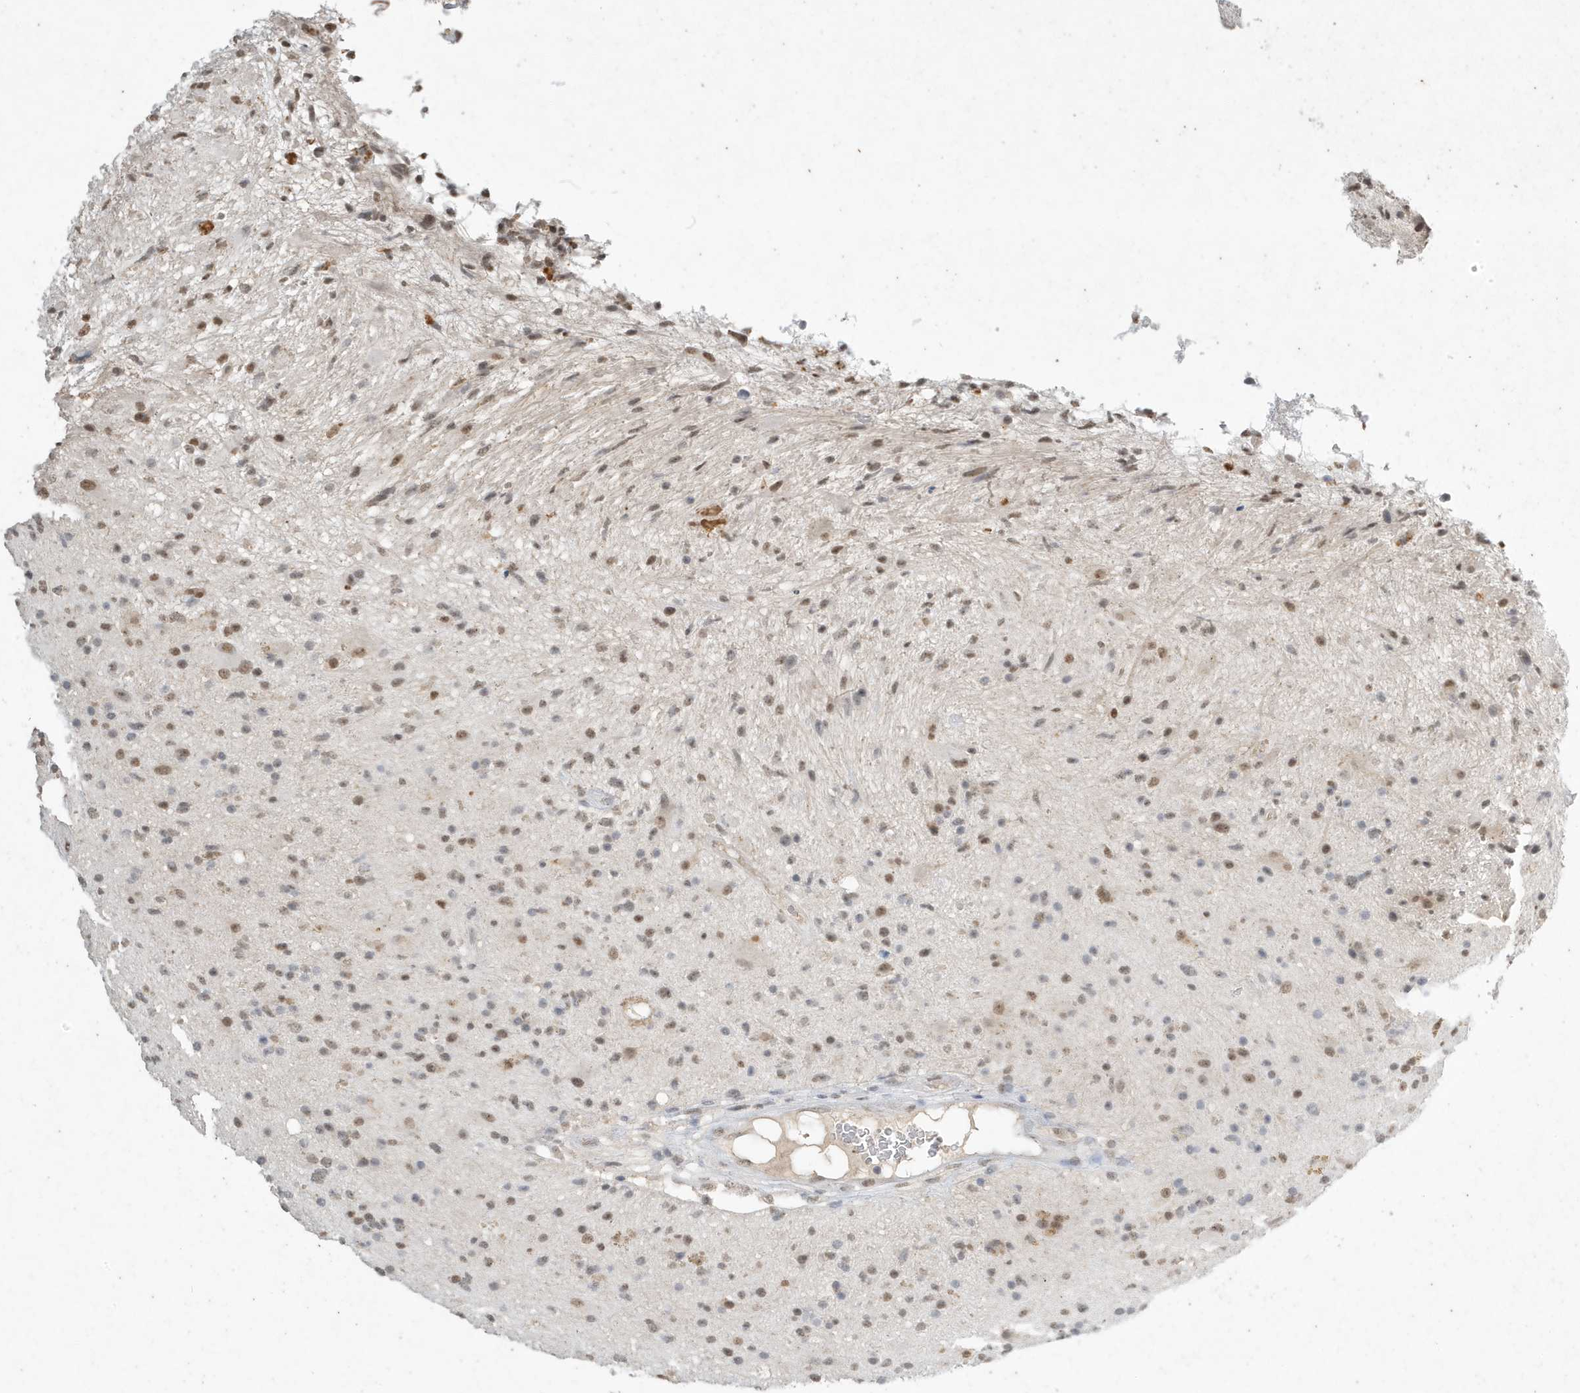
{"staining": {"intensity": "weak", "quantity": "25%-75%", "location": "nuclear"}, "tissue": "glioma", "cell_type": "Tumor cells", "image_type": "cancer", "snomed": [{"axis": "morphology", "description": "Glioma, malignant, High grade"}, {"axis": "topography", "description": "Brain"}], "caption": "Brown immunohistochemical staining in human high-grade glioma (malignant) displays weak nuclear staining in approximately 25%-75% of tumor cells. The protein is shown in brown color, while the nuclei are stained blue.", "gene": "DEFA1", "patient": {"sex": "male", "age": 33}}